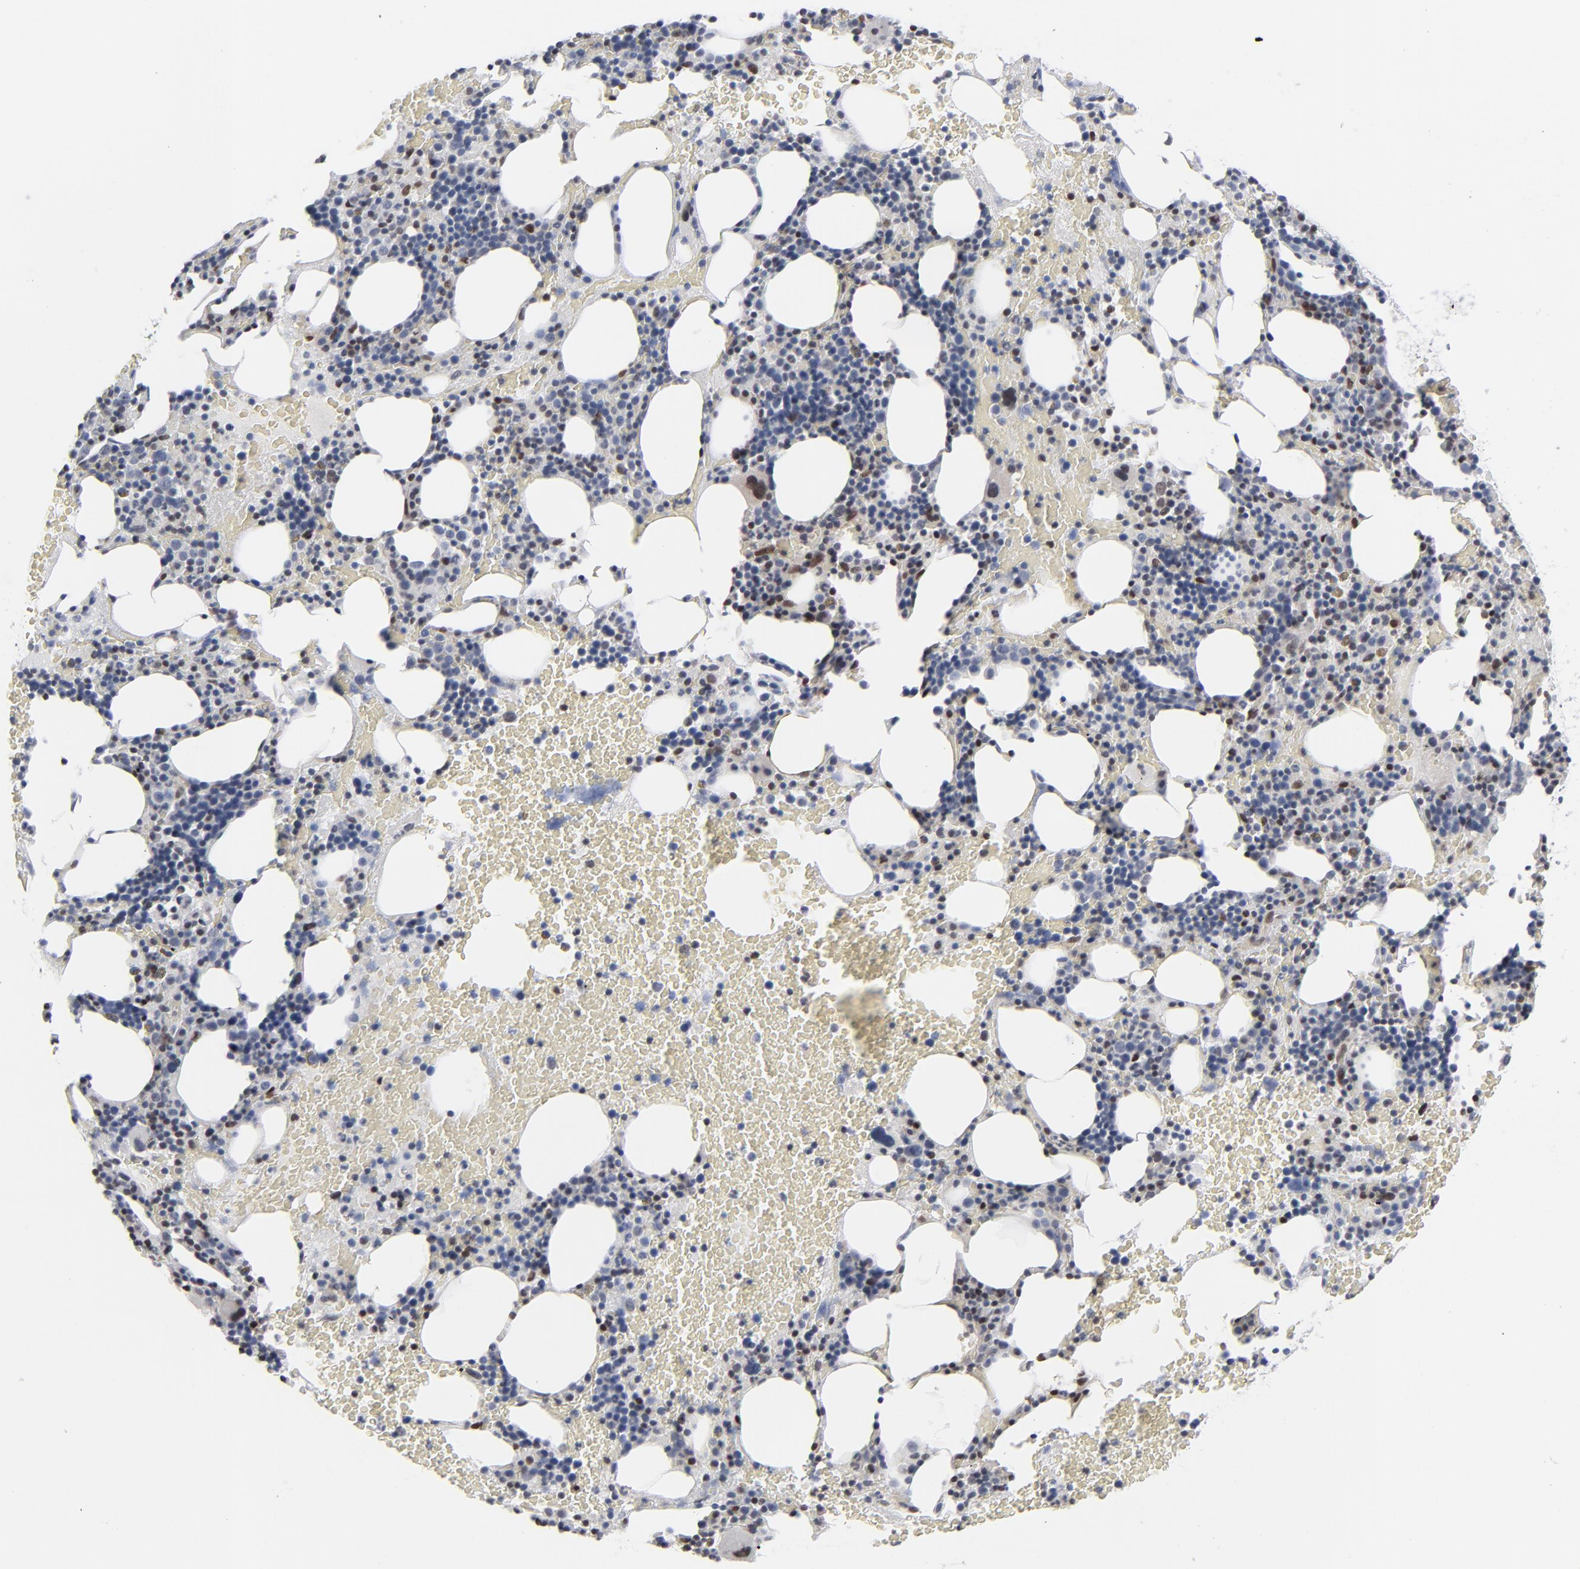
{"staining": {"intensity": "moderate", "quantity": "<25%", "location": "nuclear"}, "tissue": "bone marrow", "cell_type": "Hematopoietic cells", "image_type": "normal", "snomed": [{"axis": "morphology", "description": "Normal tissue, NOS"}, {"axis": "topography", "description": "Bone marrow"}], "caption": "This photomicrograph demonstrates unremarkable bone marrow stained with IHC to label a protein in brown. The nuclear of hematopoietic cells show moderate positivity for the protein. Nuclei are counter-stained blue.", "gene": "IRF9", "patient": {"sex": "male", "age": 86}}